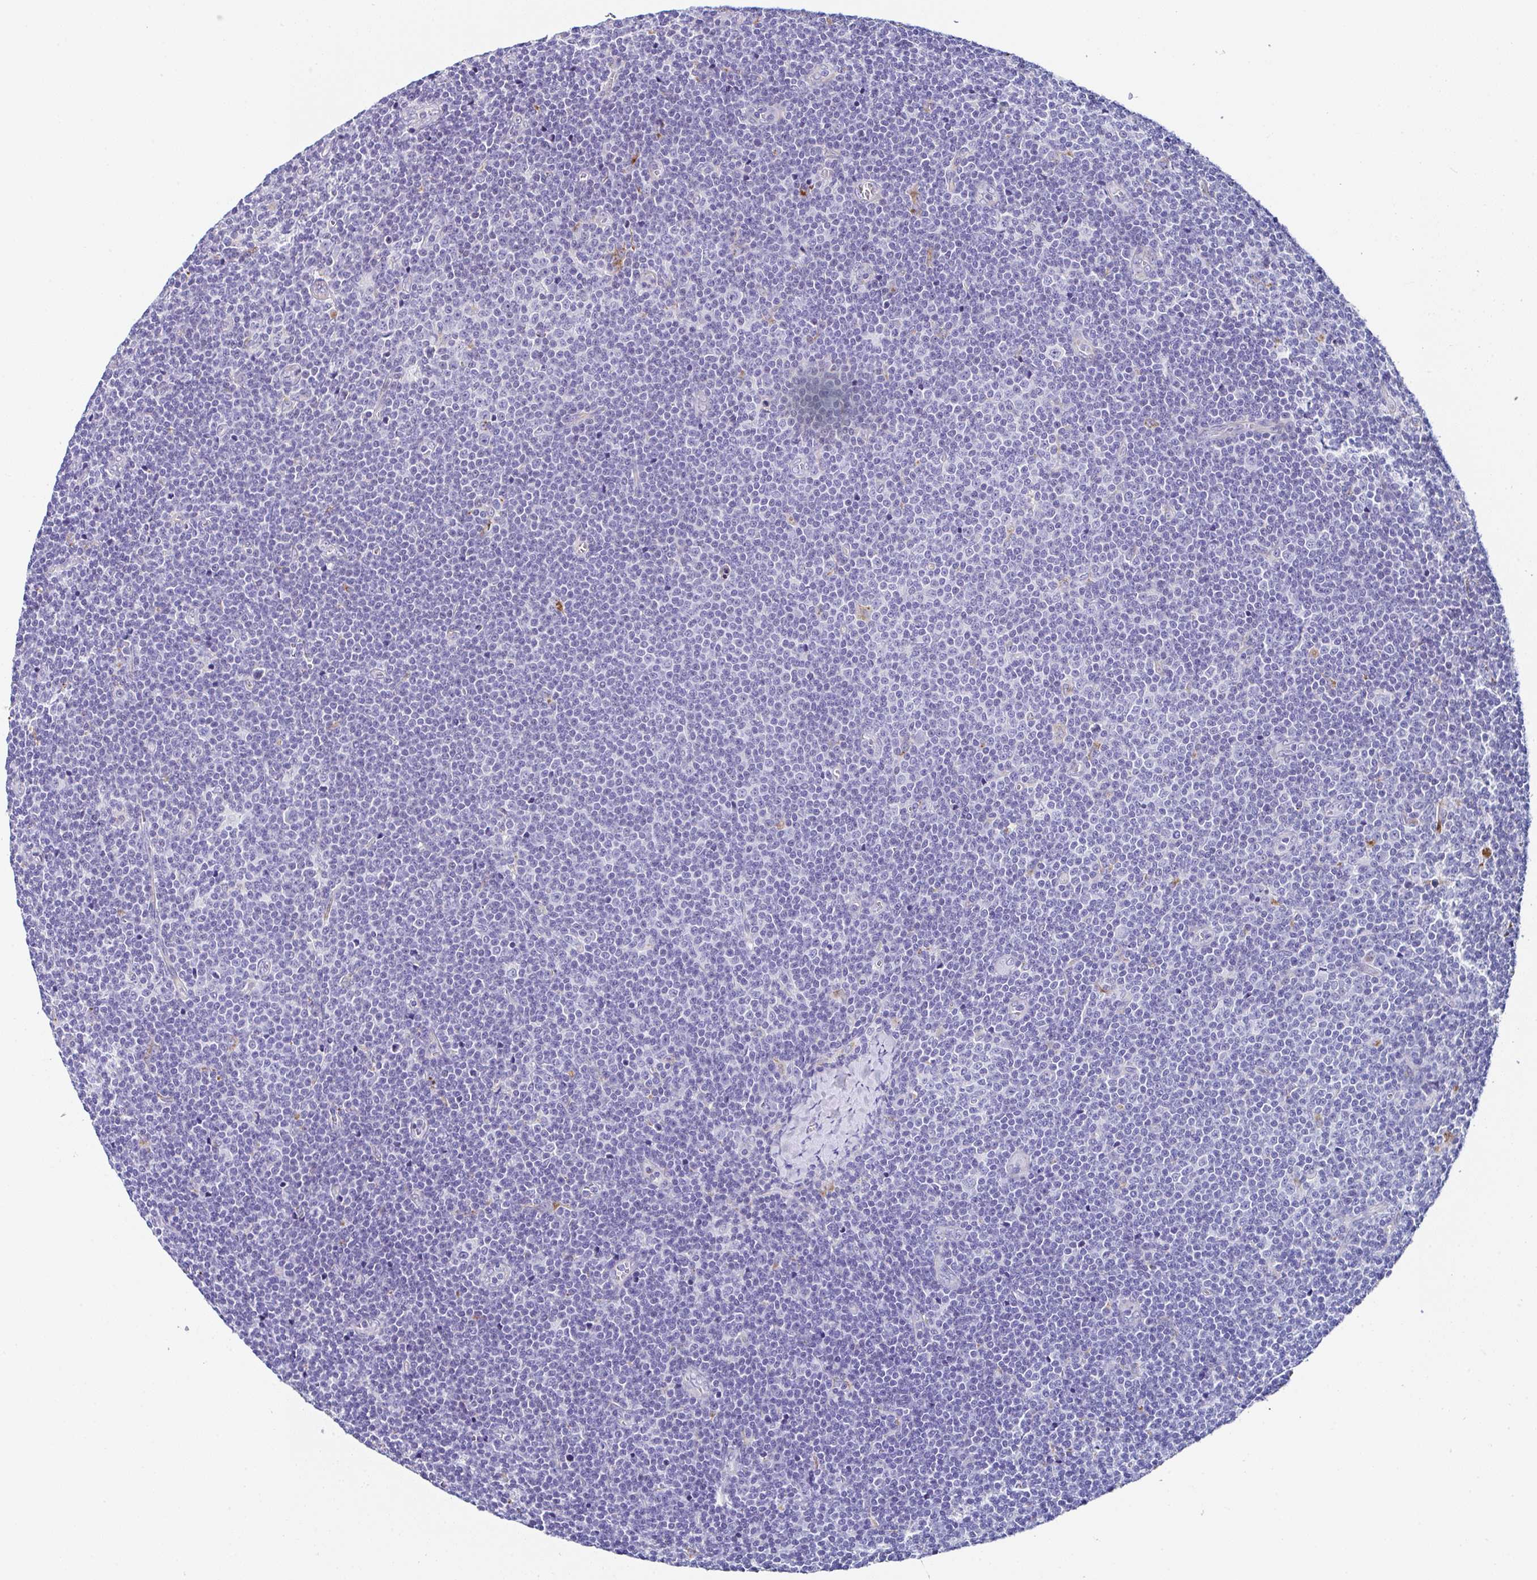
{"staining": {"intensity": "negative", "quantity": "none", "location": "none"}, "tissue": "lymphoma", "cell_type": "Tumor cells", "image_type": "cancer", "snomed": [{"axis": "morphology", "description": "Malignant lymphoma, non-Hodgkin's type, Low grade"}, {"axis": "topography", "description": "Lymph node"}], "caption": "An immunohistochemistry histopathology image of low-grade malignant lymphoma, non-Hodgkin's type is shown. There is no staining in tumor cells of low-grade malignant lymphoma, non-Hodgkin's type.", "gene": "TMPRSS11E", "patient": {"sex": "male", "age": 48}}